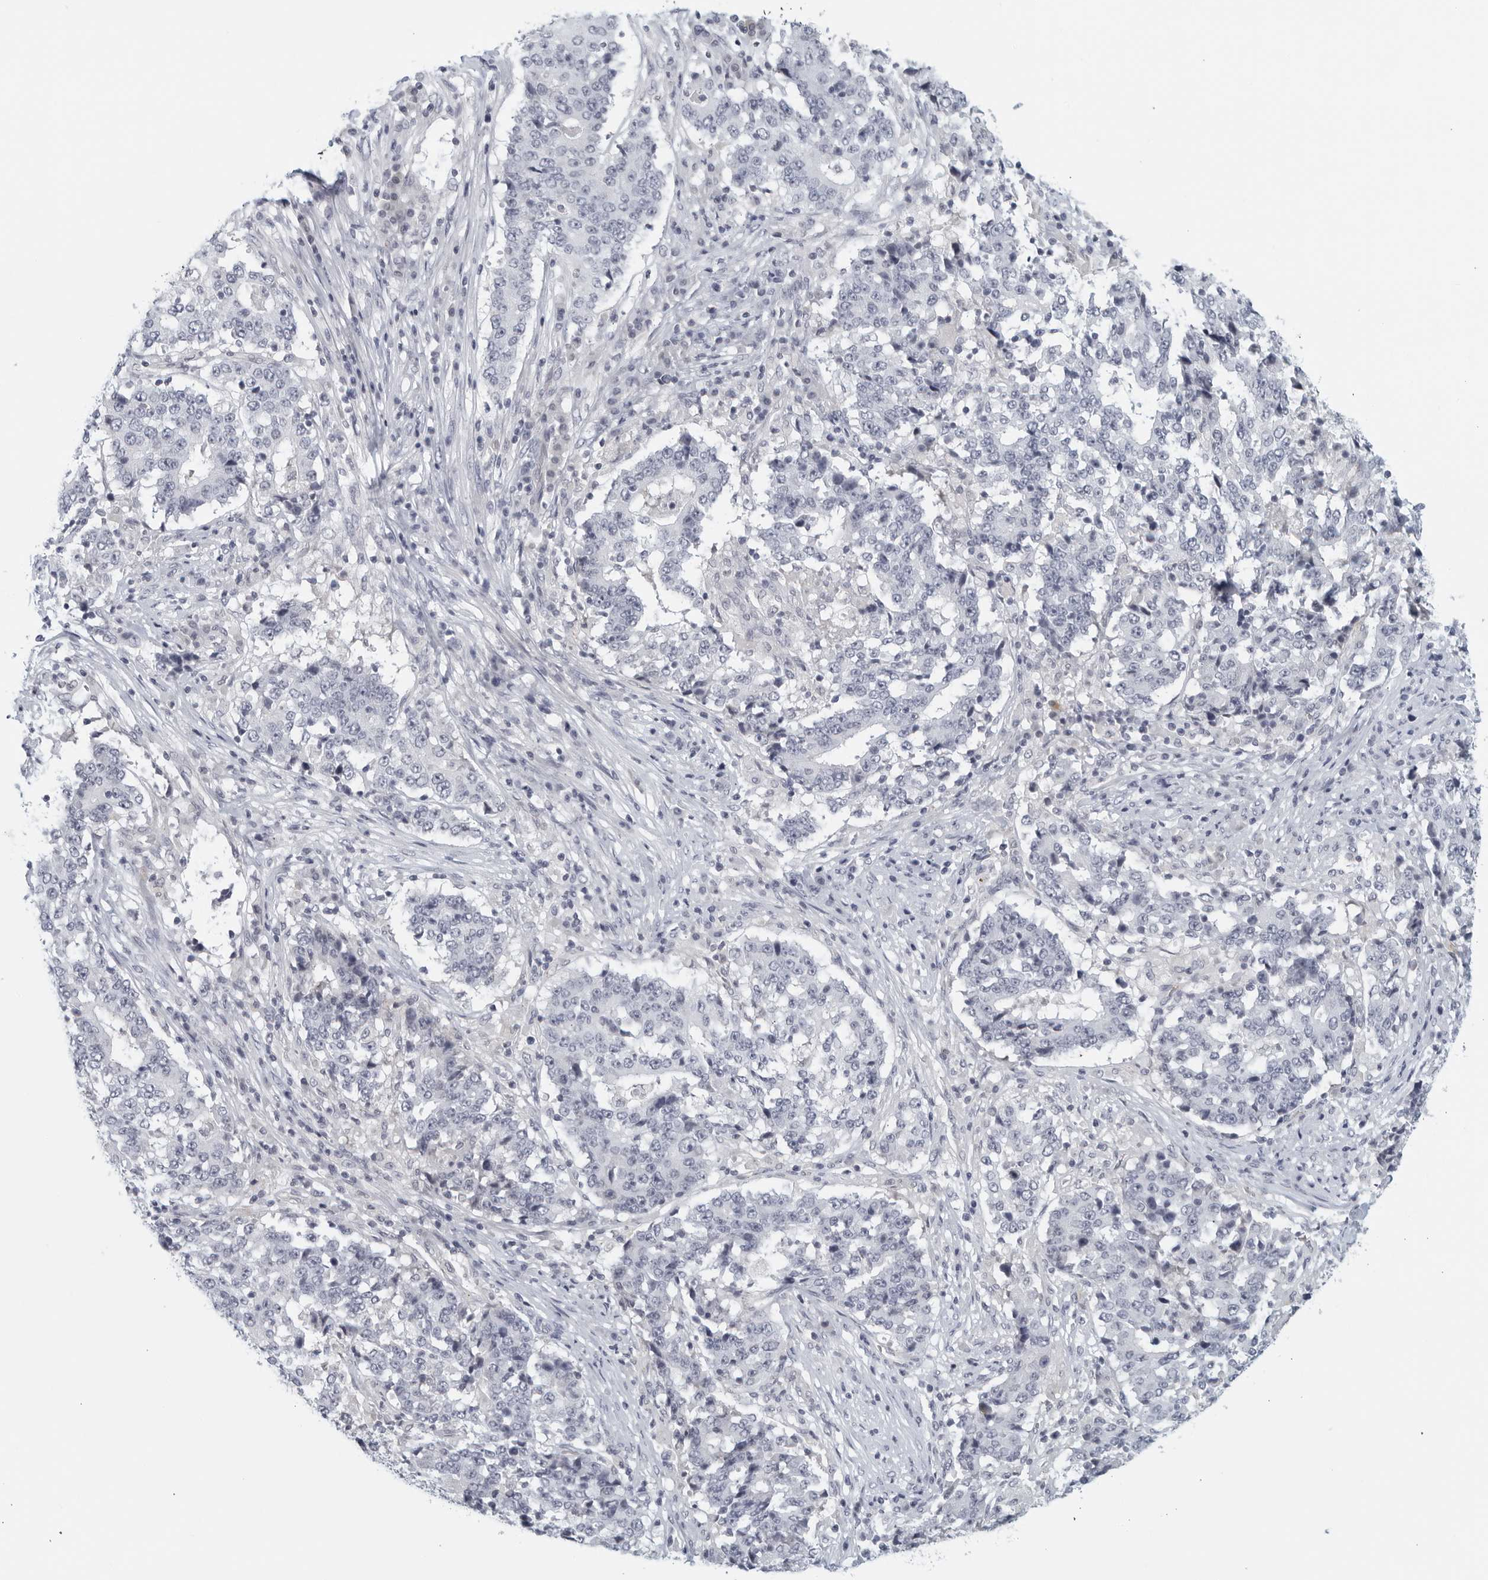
{"staining": {"intensity": "negative", "quantity": "none", "location": "none"}, "tissue": "stomach cancer", "cell_type": "Tumor cells", "image_type": "cancer", "snomed": [{"axis": "morphology", "description": "Adenocarcinoma, NOS"}, {"axis": "topography", "description": "Stomach"}], "caption": "Immunohistochemistry (IHC) of adenocarcinoma (stomach) exhibits no positivity in tumor cells.", "gene": "MATN1", "patient": {"sex": "male", "age": 59}}